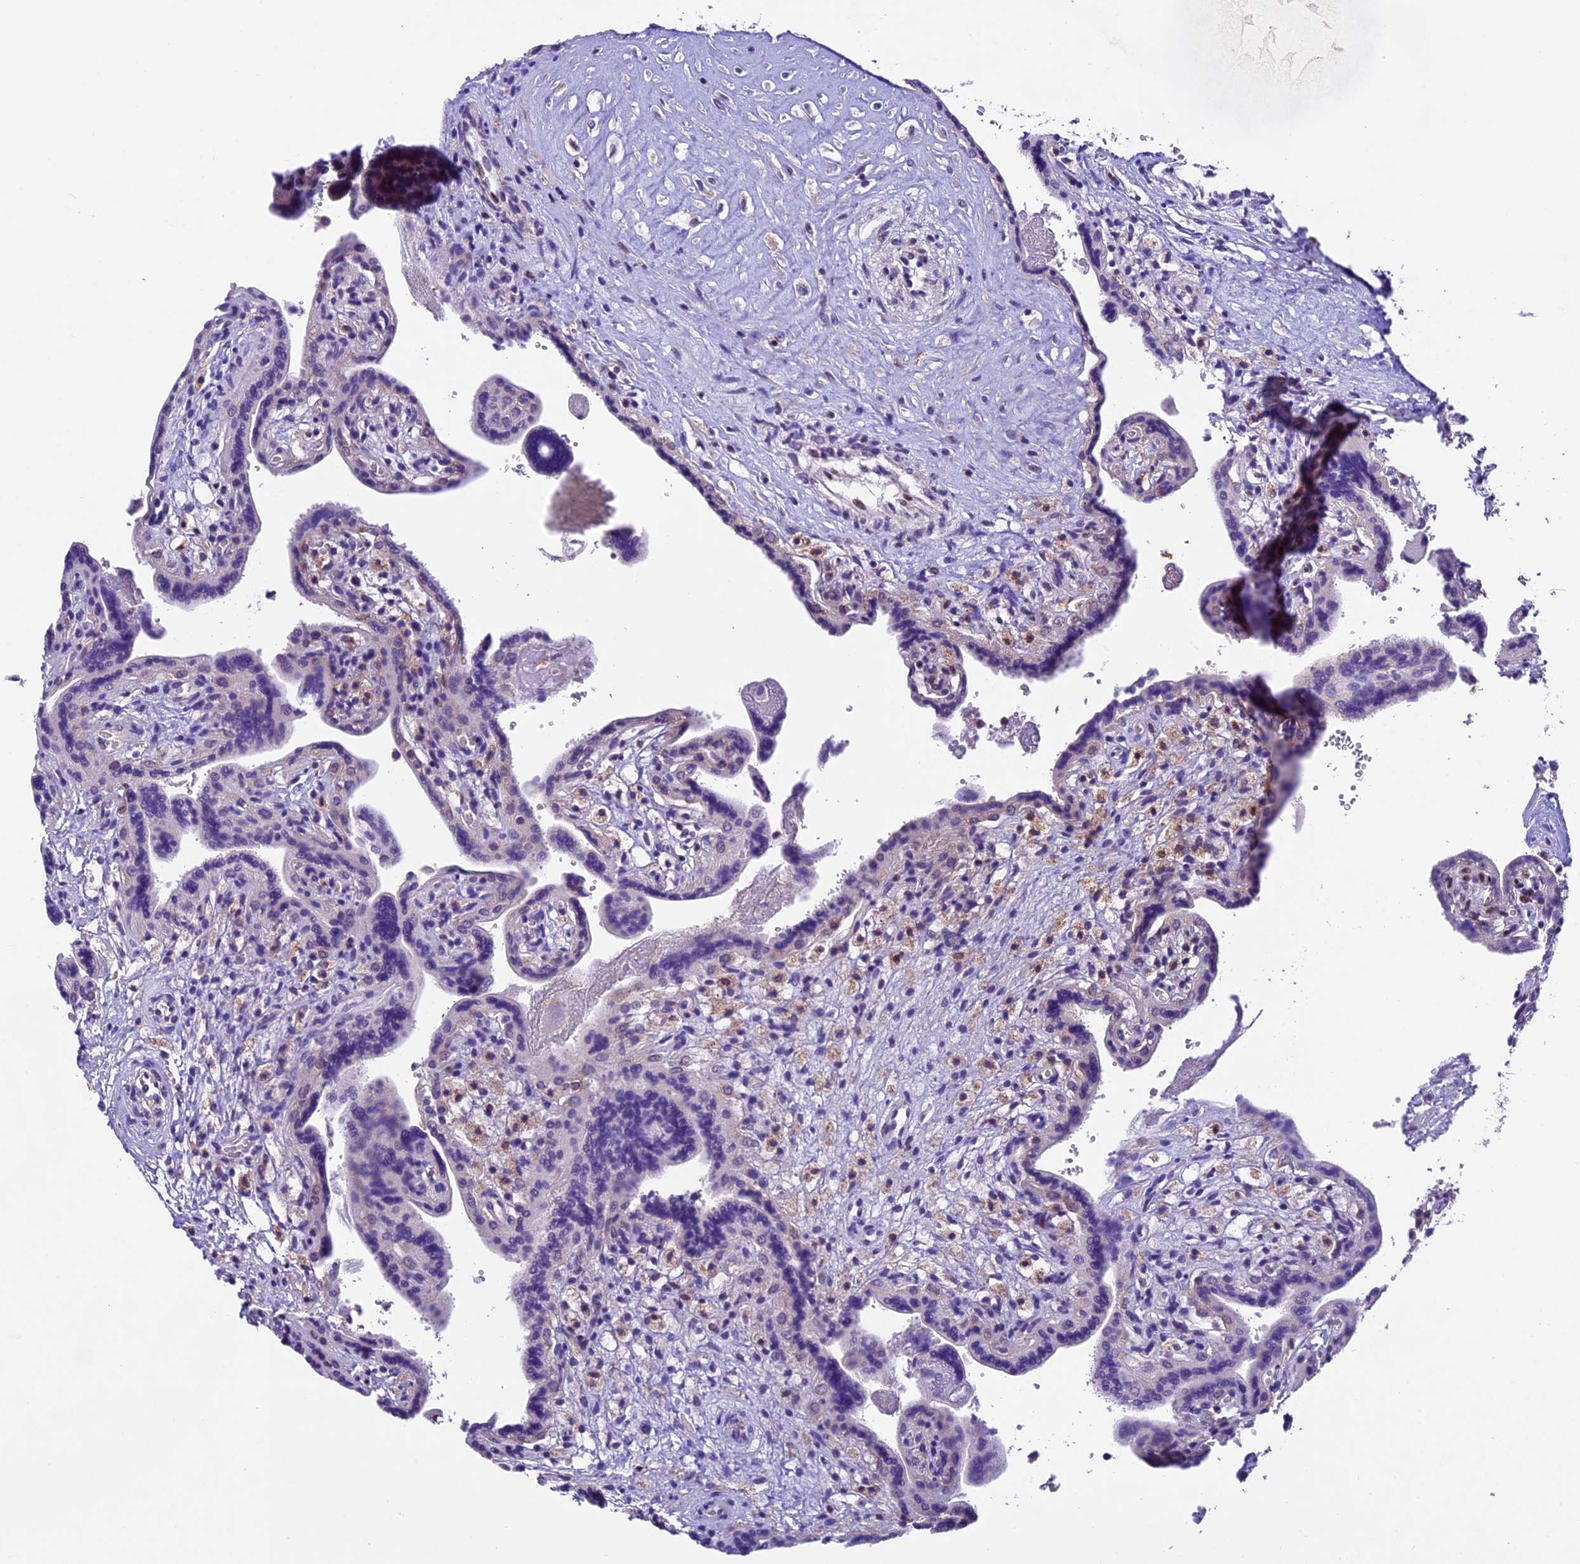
{"staining": {"intensity": "moderate", "quantity": "25%-75%", "location": "nuclear"}, "tissue": "placenta", "cell_type": "Trophoblastic cells", "image_type": "normal", "snomed": [{"axis": "morphology", "description": "Normal tissue, NOS"}, {"axis": "topography", "description": "Placenta"}], "caption": "Trophoblastic cells reveal moderate nuclear staining in about 25%-75% of cells in benign placenta. The protein is stained brown, and the nuclei are stained in blue (DAB (3,3'-diaminobenzidine) IHC with brightfield microscopy, high magnification).", "gene": "CARS2", "patient": {"sex": "female", "age": 37}}